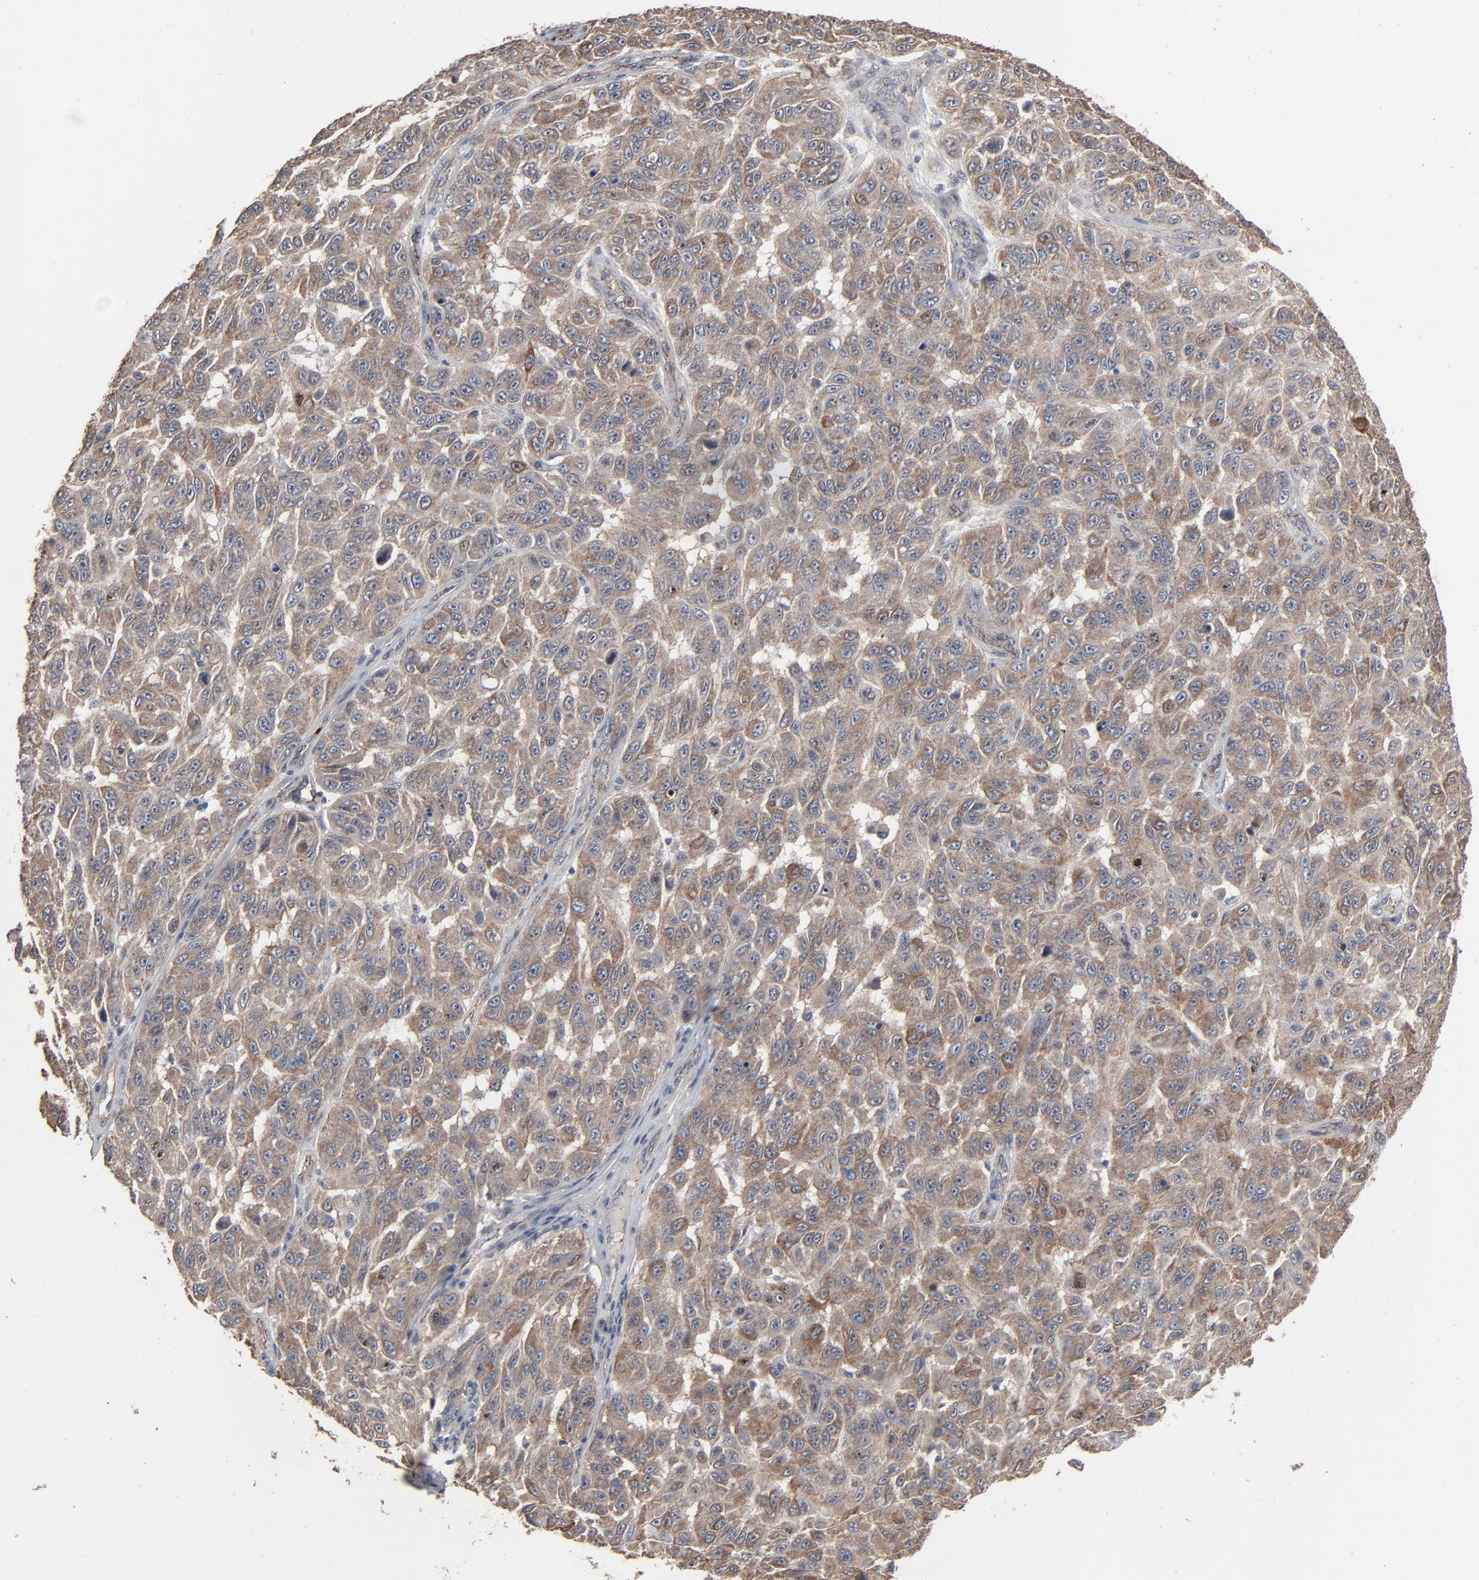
{"staining": {"intensity": "moderate", "quantity": ">75%", "location": "cytoplasmic/membranous"}, "tissue": "melanoma", "cell_type": "Tumor cells", "image_type": "cancer", "snomed": [{"axis": "morphology", "description": "Malignant melanoma, NOS"}, {"axis": "topography", "description": "Skin"}], "caption": "Moderate cytoplasmic/membranous expression for a protein is identified in approximately >75% of tumor cells of malignant melanoma using immunohistochemistry.", "gene": "JAM3", "patient": {"sex": "male", "age": 30}}